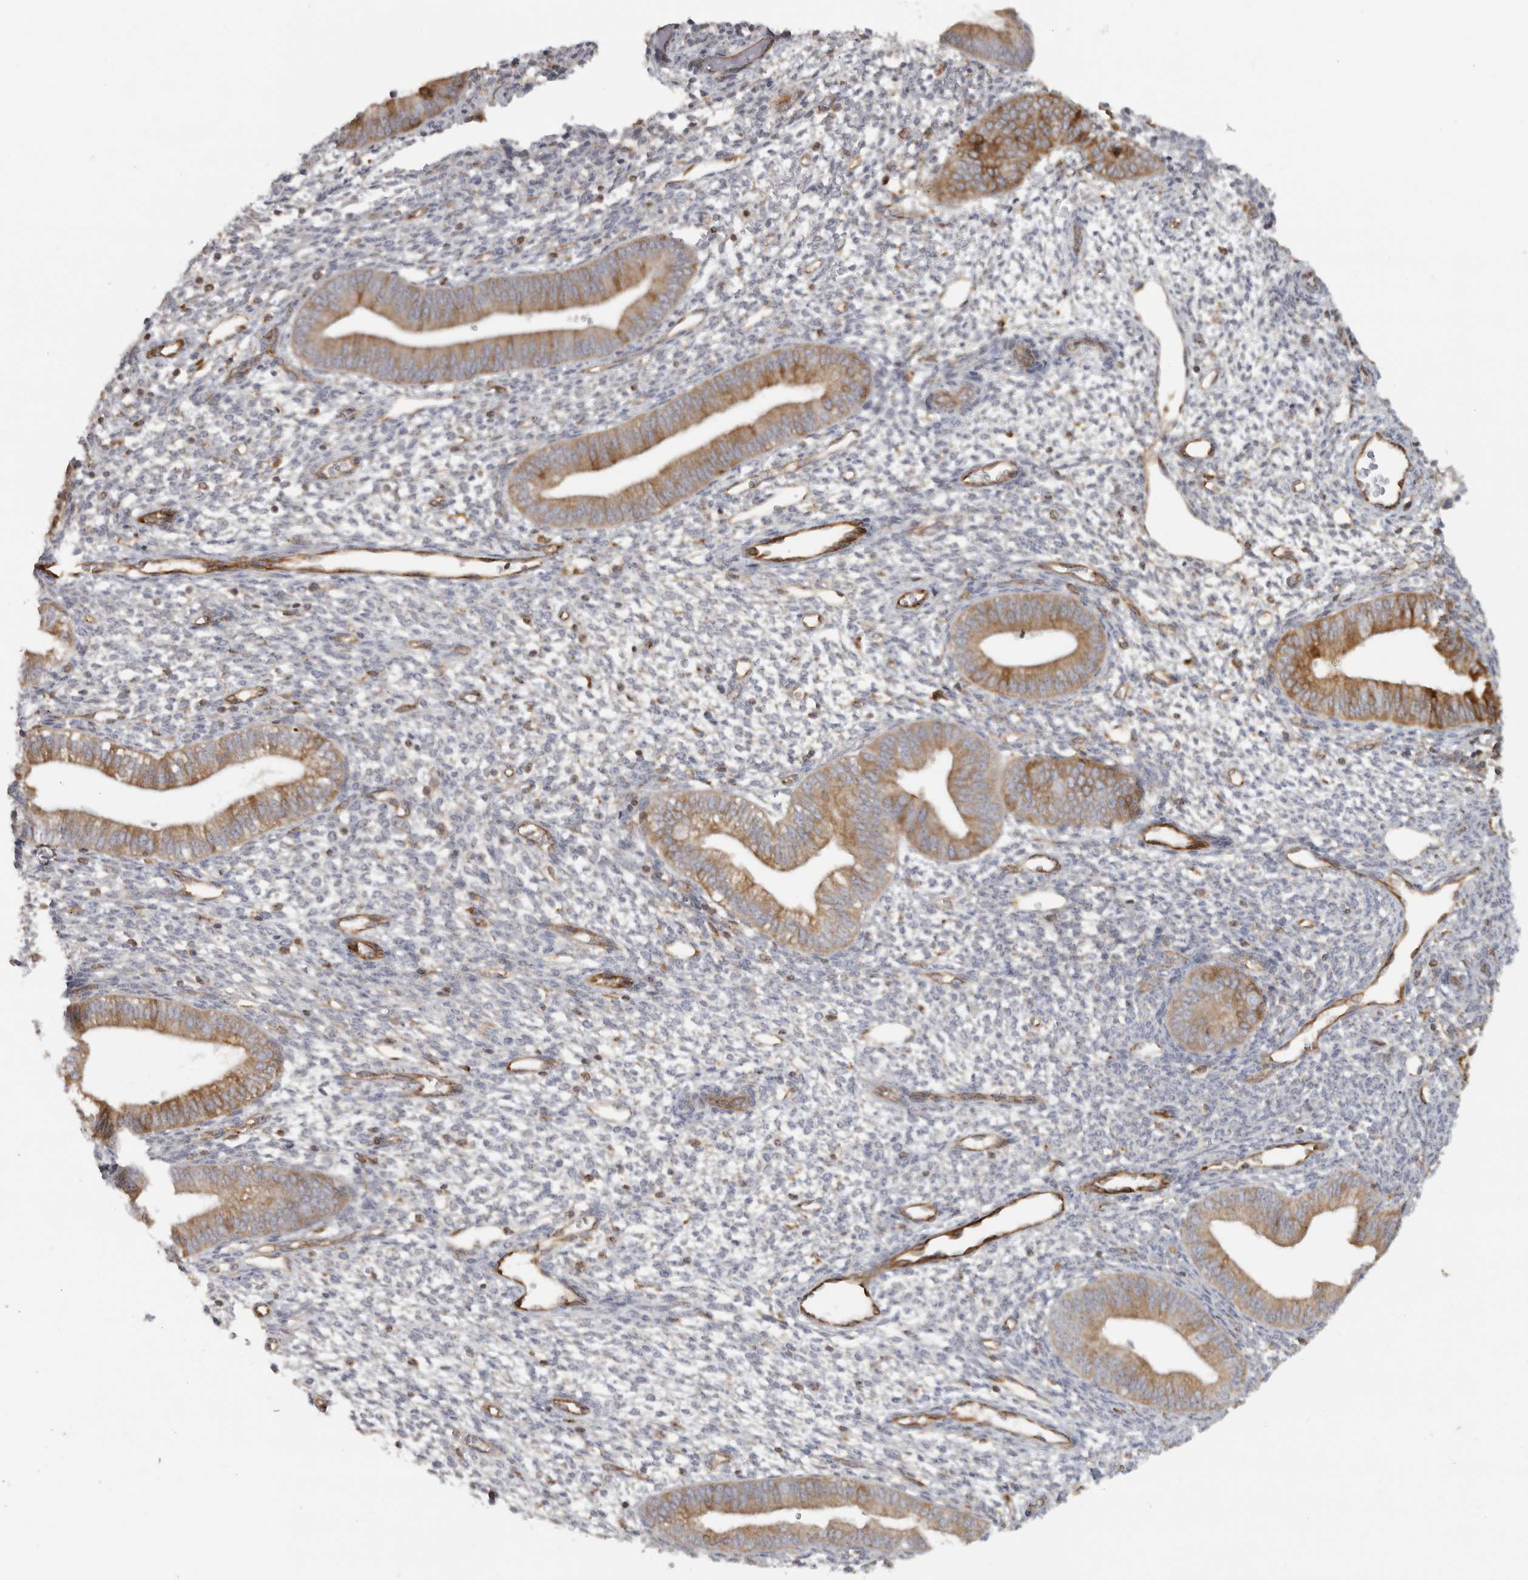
{"staining": {"intensity": "weak", "quantity": "<25%", "location": "cytoplasmic/membranous"}, "tissue": "endometrium", "cell_type": "Cells in endometrial stroma", "image_type": "normal", "snomed": [{"axis": "morphology", "description": "Normal tissue, NOS"}, {"axis": "topography", "description": "Endometrium"}], "caption": "Immunohistochemical staining of unremarkable human endometrium demonstrates no significant positivity in cells in endometrial stroma.", "gene": "HLA", "patient": {"sex": "female", "age": 46}}